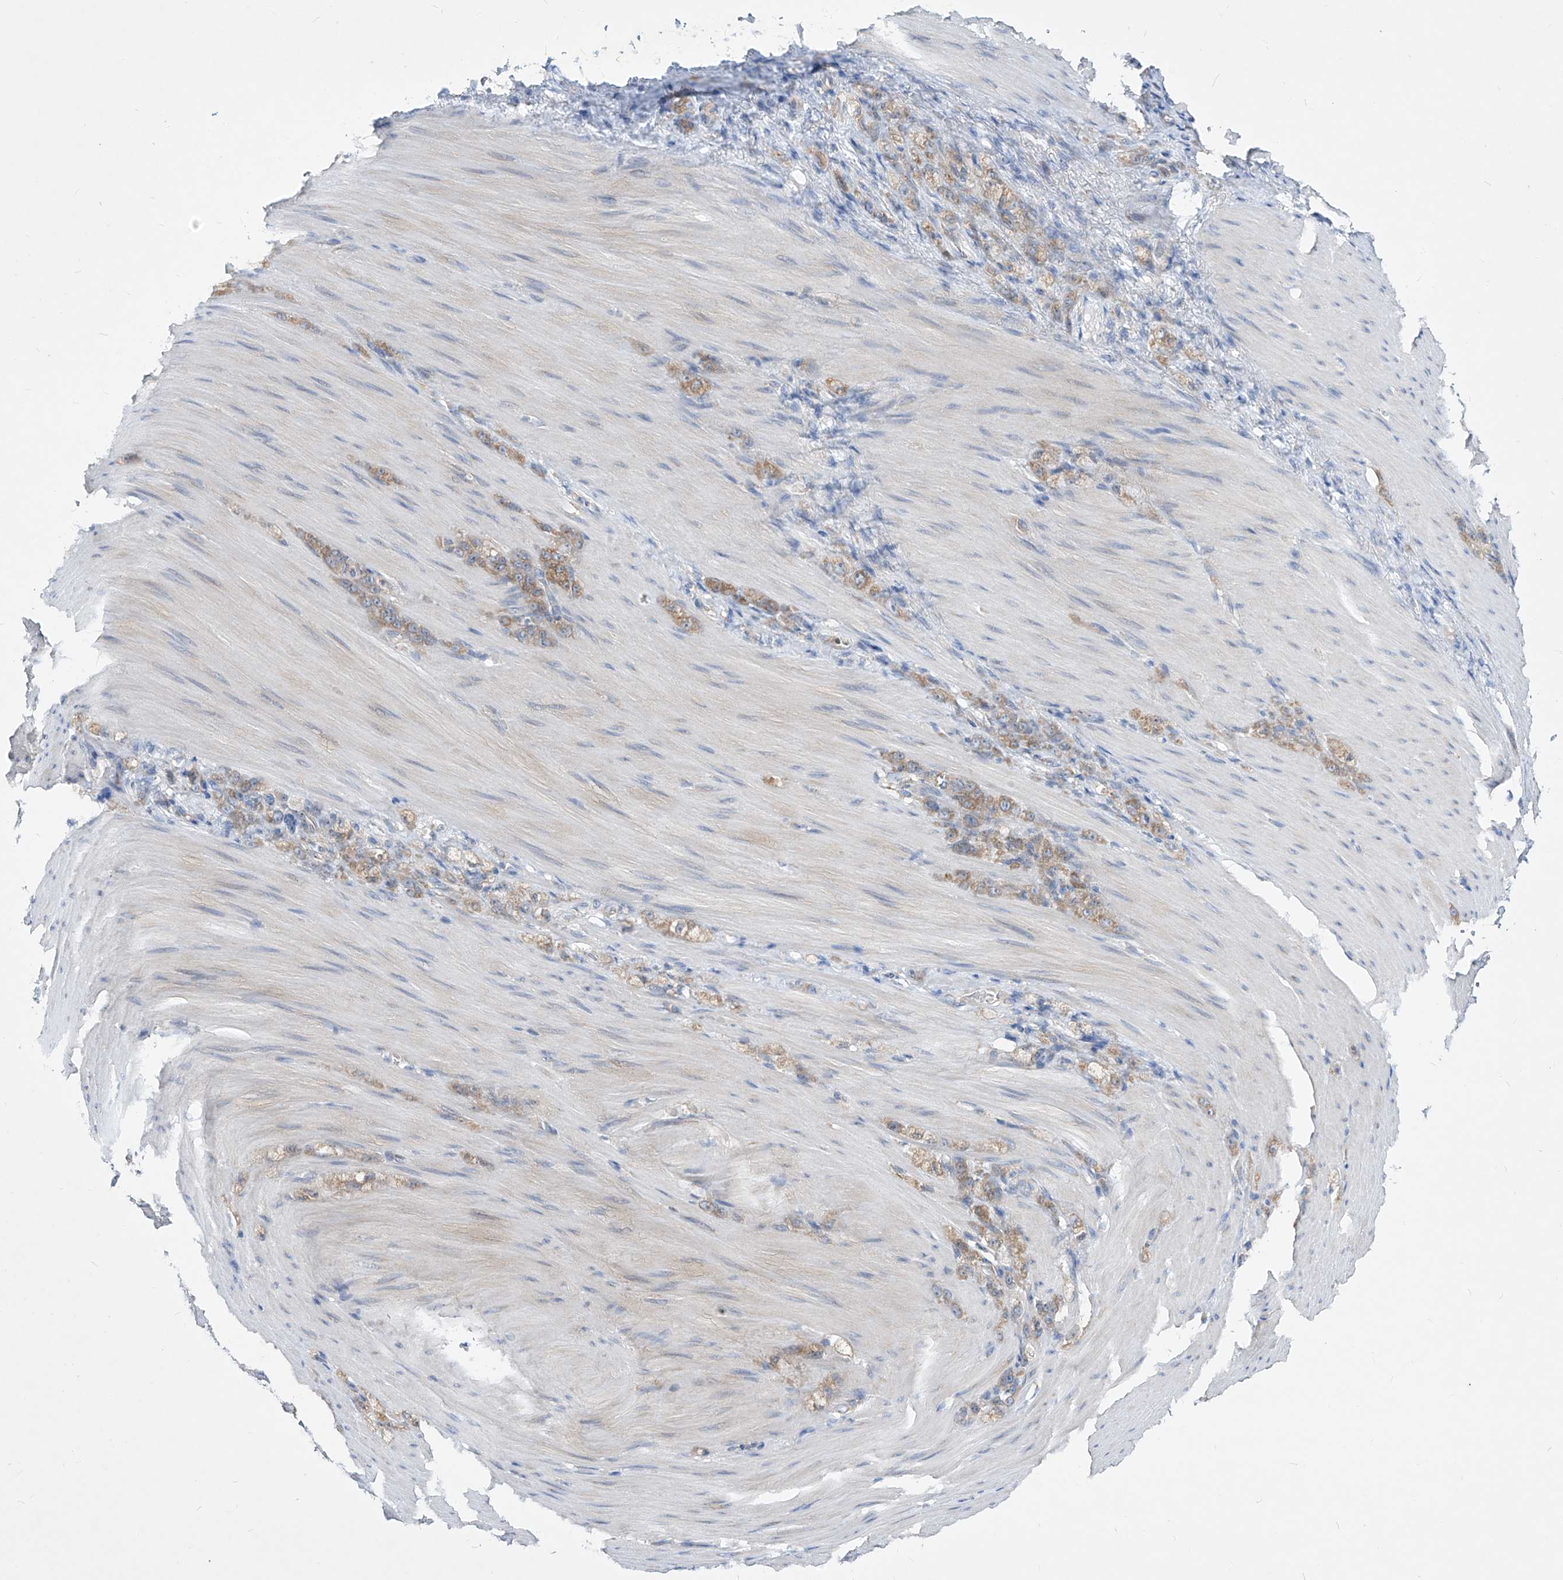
{"staining": {"intensity": "moderate", "quantity": "25%-75%", "location": "cytoplasmic/membranous"}, "tissue": "stomach cancer", "cell_type": "Tumor cells", "image_type": "cancer", "snomed": [{"axis": "morphology", "description": "Normal tissue, NOS"}, {"axis": "morphology", "description": "Adenocarcinoma, NOS"}, {"axis": "topography", "description": "Stomach"}], "caption": "IHC of human stomach adenocarcinoma reveals medium levels of moderate cytoplasmic/membranous staining in approximately 25%-75% of tumor cells.", "gene": "UFL1", "patient": {"sex": "male", "age": 82}}